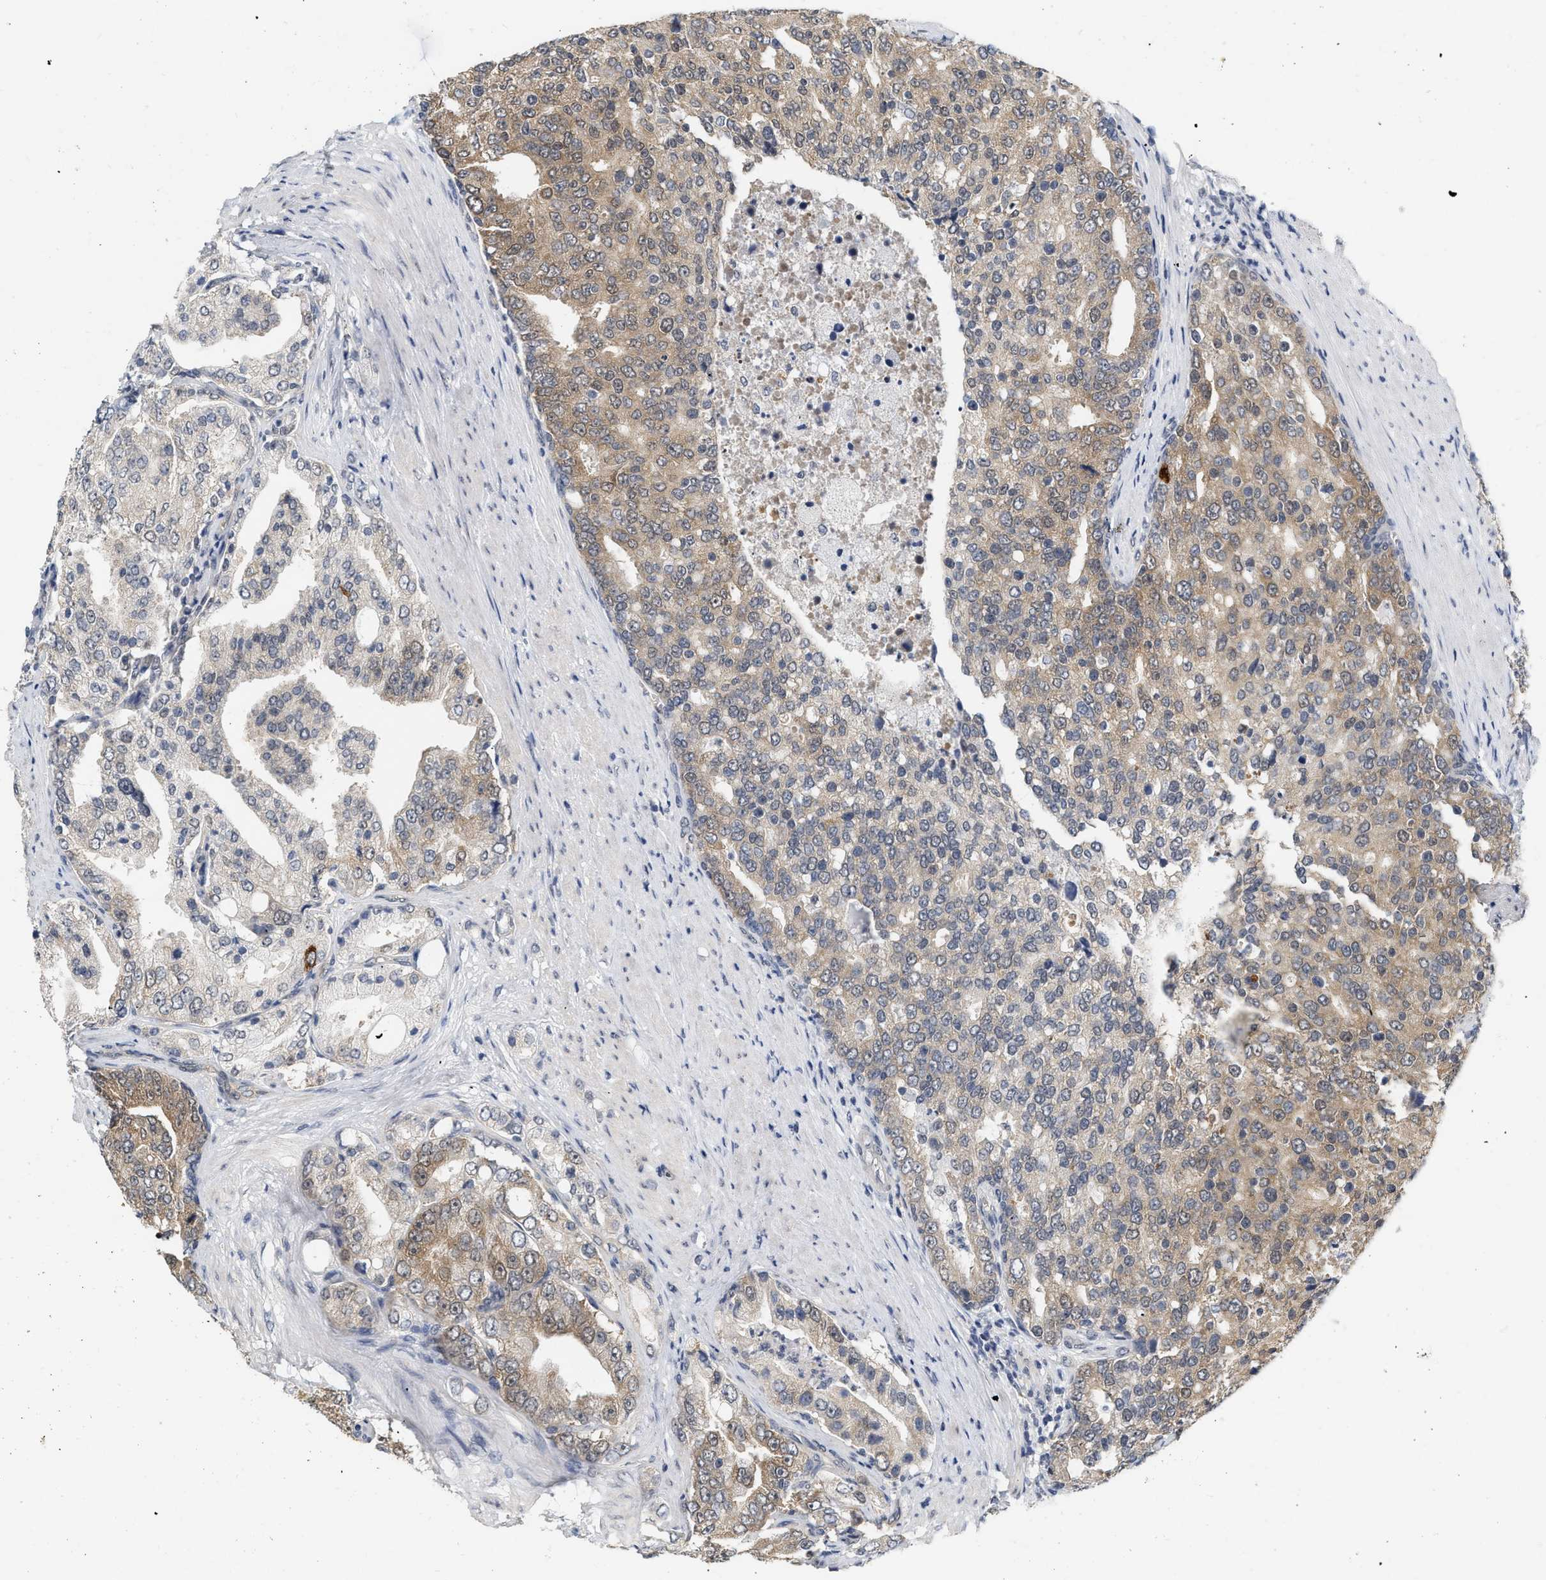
{"staining": {"intensity": "weak", "quantity": "25%-75%", "location": "cytoplasmic/membranous"}, "tissue": "prostate cancer", "cell_type": "Tumor cells", "image_type": "cancer", "snomed": [{"axis": "morphology", "description": "Adenocarcinoma, High grade"}, {"axis": "topography", "description": "Prostate"}], "caption": "High-magnification brightfield microscopy of prostate cancer stained with DAB (brown) and counterstained with hematoxylin (blue). tumor cells exhibit weak cytoplasmic/membranous positivity is seen in approximately25%-75% of cells.", "gene": "RUVBL1", "patient": {"sex": "male", "age": 50}}